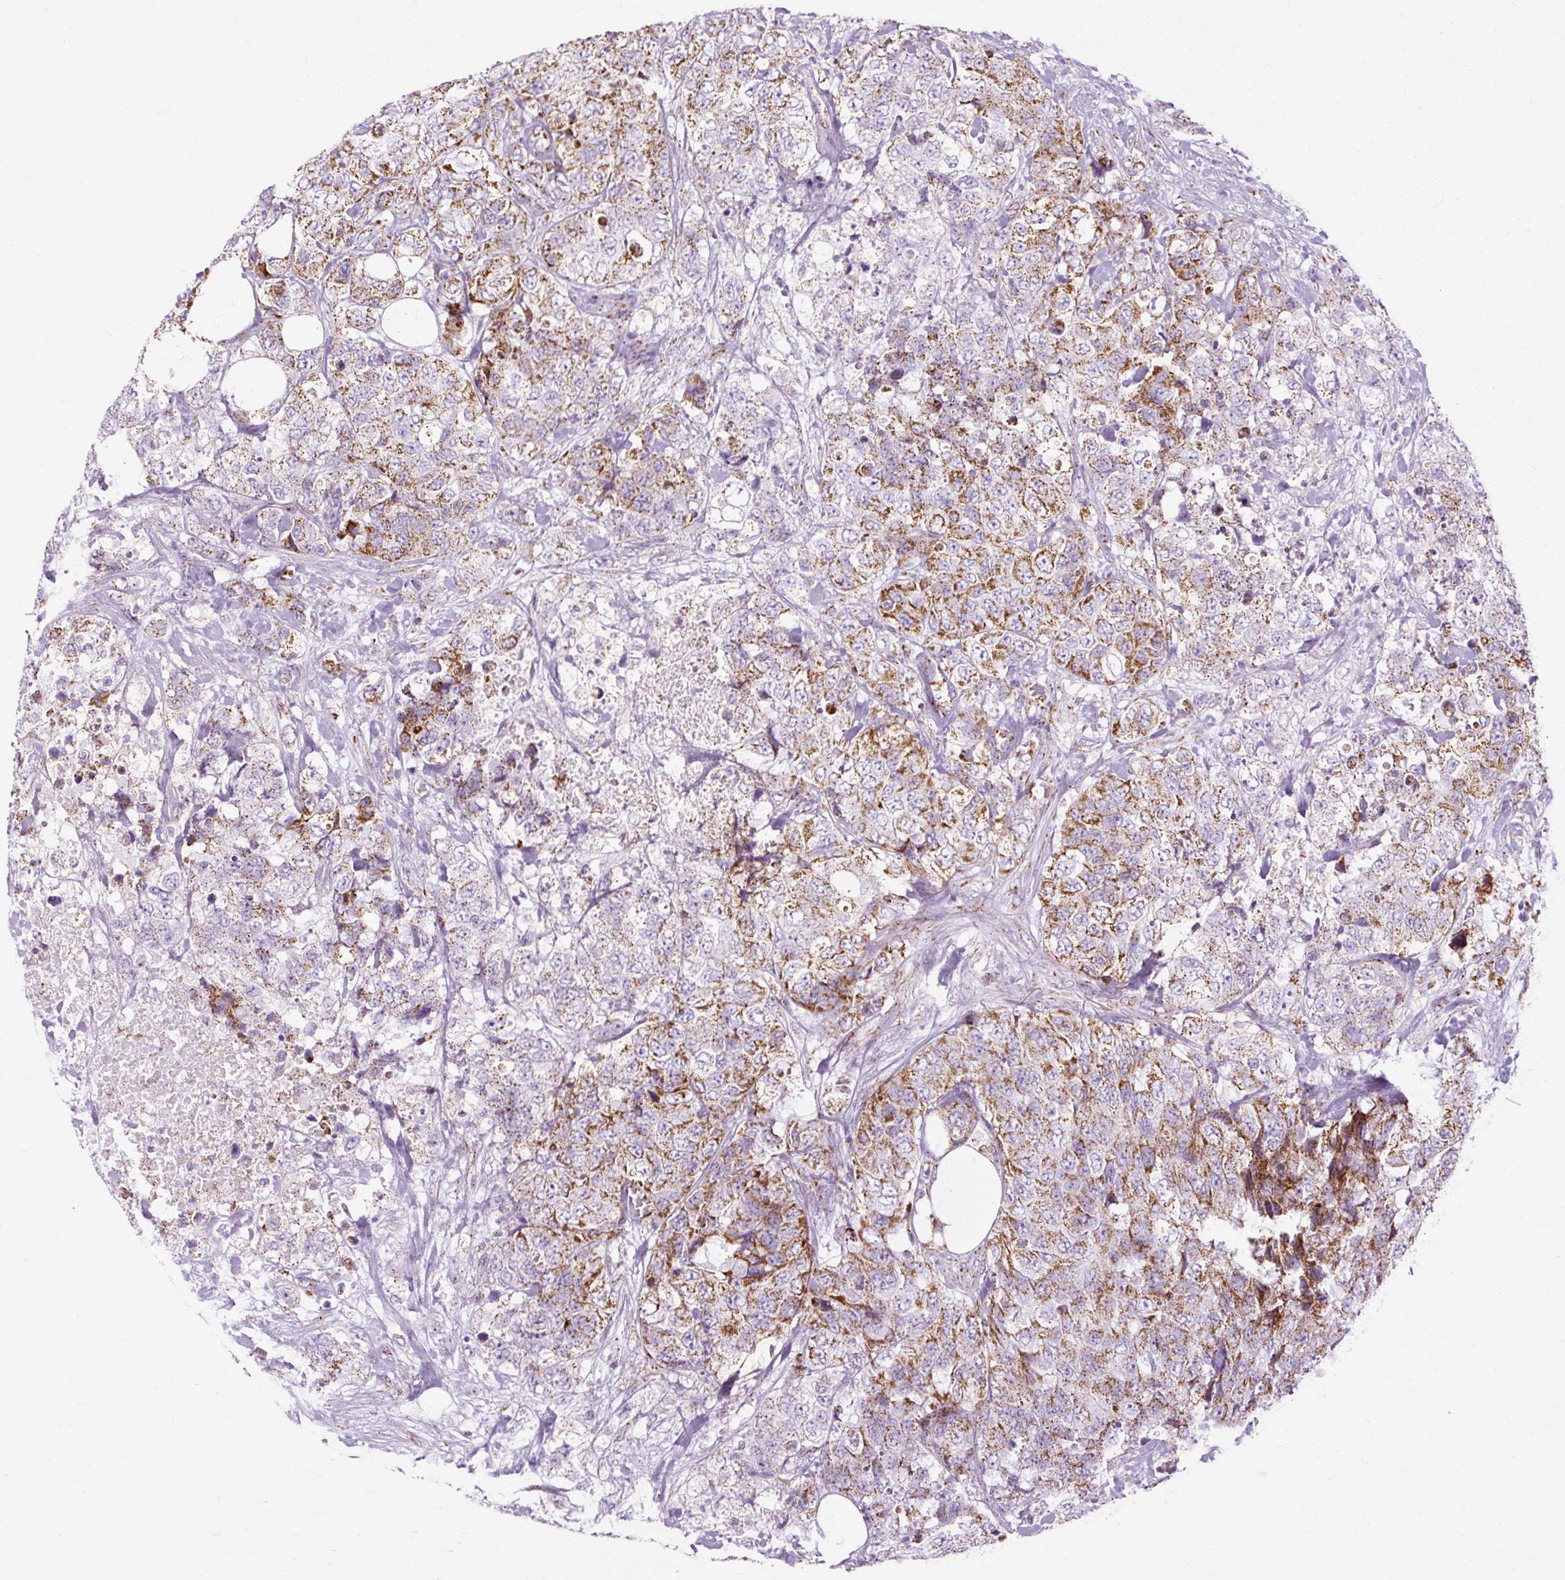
{"staining": {"intensity": "strong", "quantity": "25%-75%", "location": "cytoplasmic/membranous"}, "tissue": "urothelial cancer", "cell_type": "Tumor cells", "image_type": "cancer", "snomed": [{"axis": "morphology", "description": "Urothelial carcinoma, High grade"}, {"axis": "topography", "description": "Urinary bladder"}], "caption": "Strong cytoplasmic/membranous protein expression is seen in approximately 25%-75% of tumor cells in urothelial cancer. The protein is stained brown, and the nuclei are stained in blue (DAB (3,3'-diaminobenzidine) IHC with brightfield microscopy, high magnification).", "gene": "DLAT", "patient": {"sex": "female", "age": 78}}